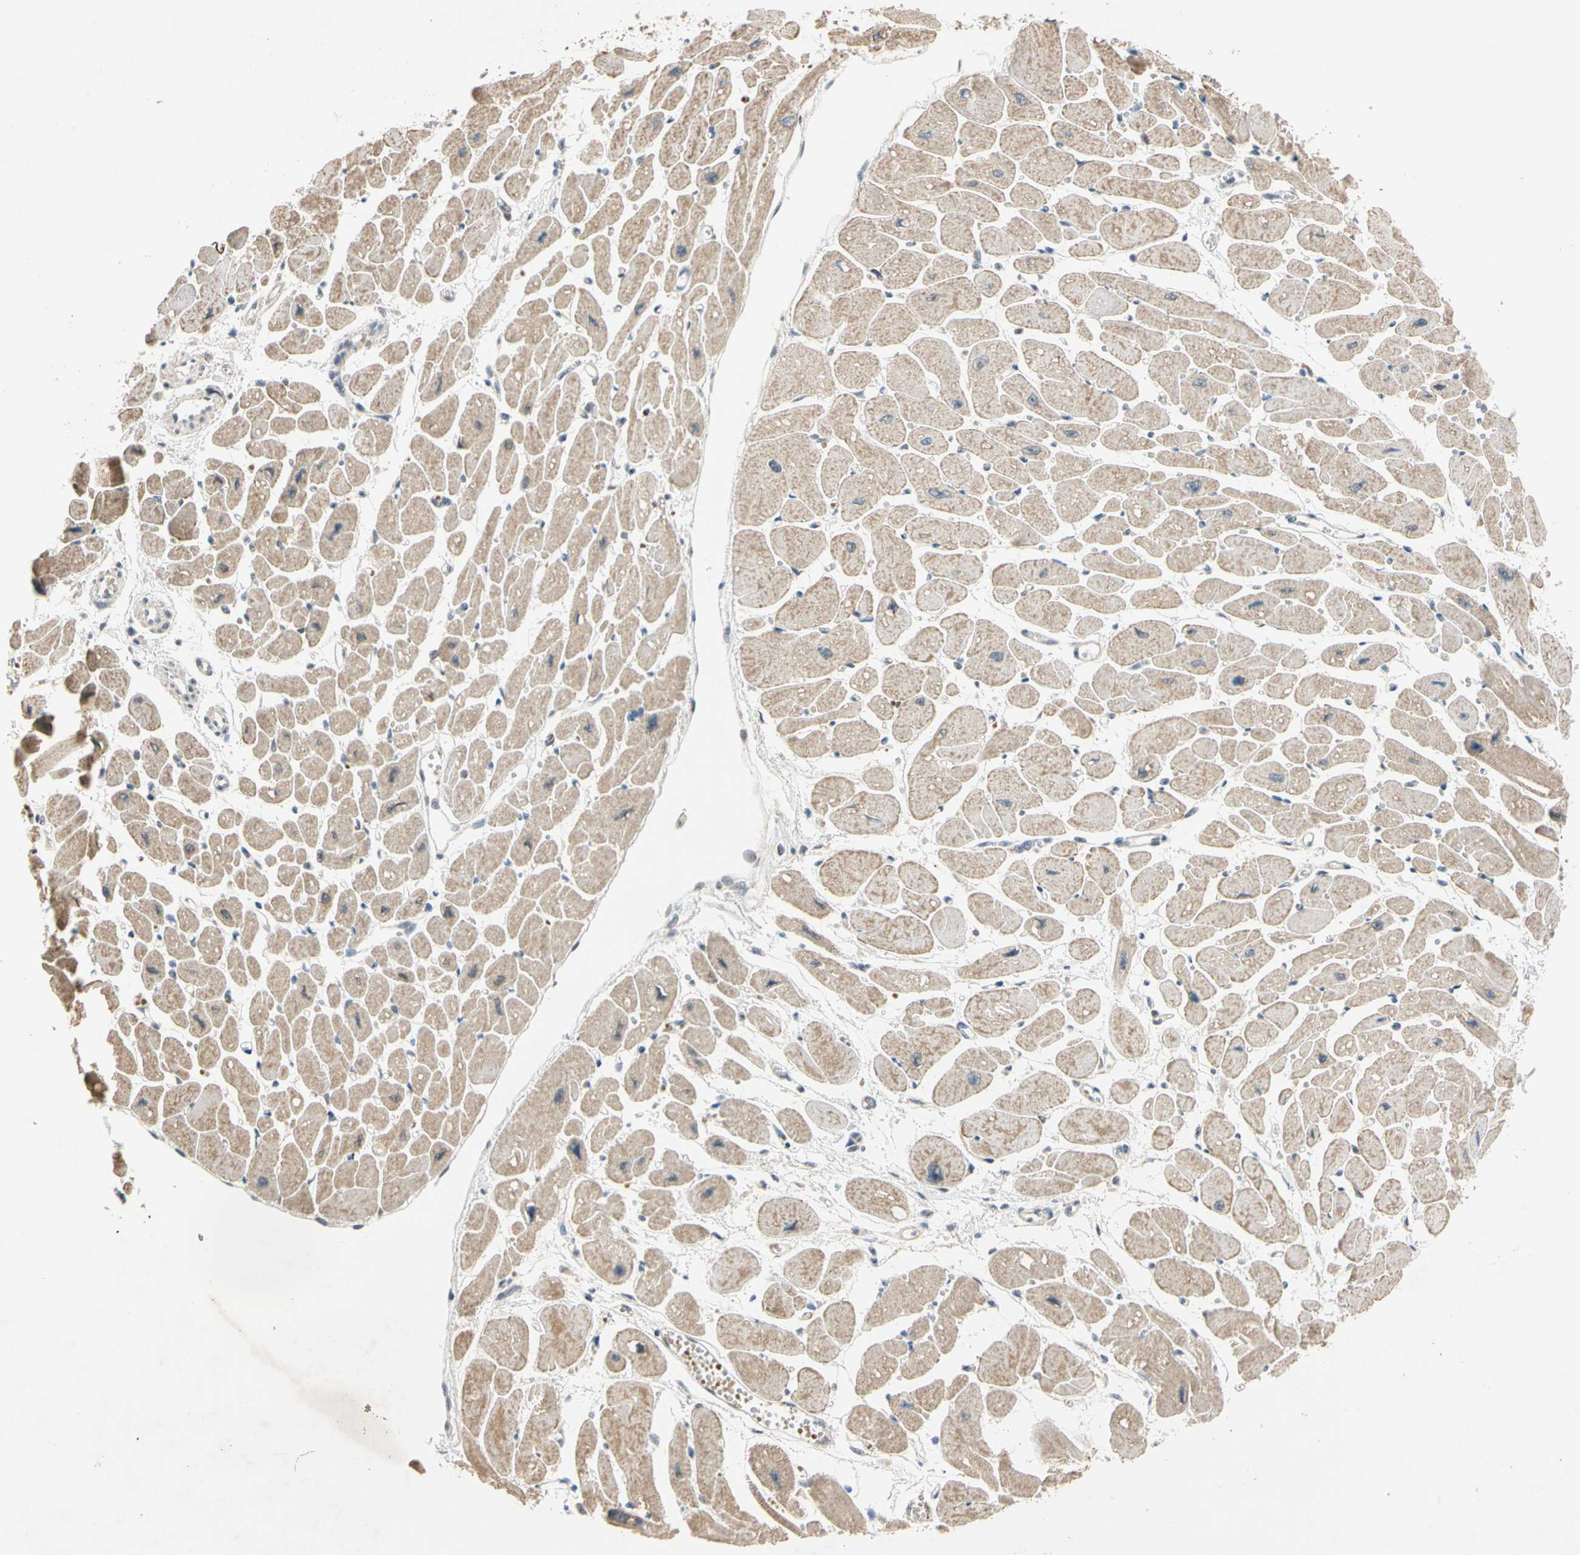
{"staining": {"intensity": "weak", "quantity": ">75%", "location": "cytoplasmic/membranous"}, "tissue": "heart muscle", "cell_type": "Cardiomyocytes", "image_type": "normal", "snomed": [{"axis": "morphology", "description": "Normal tissue, NOS"}, {"axis": "topography", "description": "Heart"}], "caption": "This is an image of immunohistochemistry staining of unremarkable heart muscle, which shows weak positivity in the cytoplasmic/membranous of cardiomyocytes.", "gene": "RIOX2", "patient": {"sex": "female", "age": 54}}